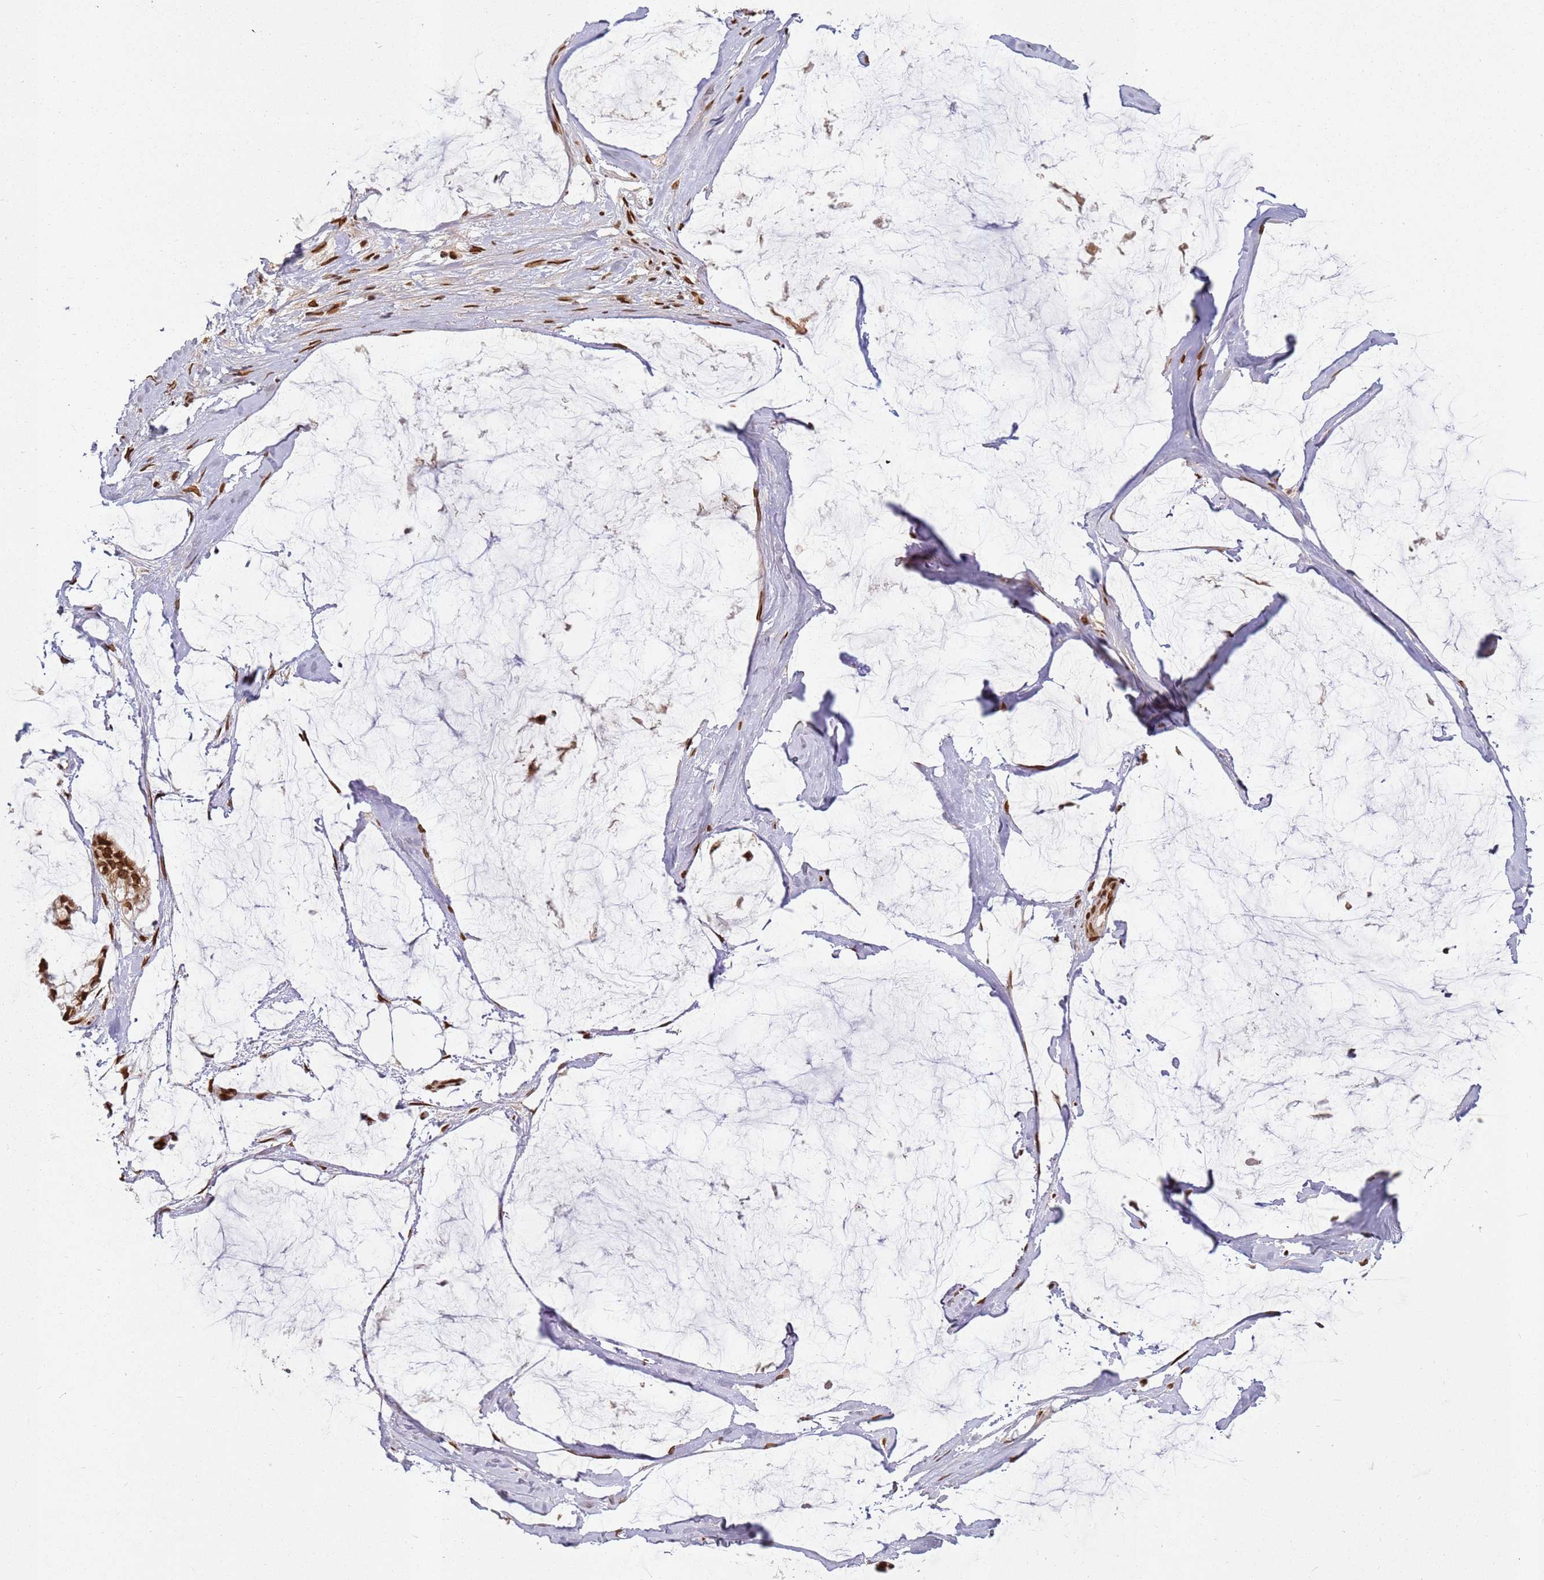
{"staining": {"intensity": "strong", "quantity": ">75%", "location": "nuclear"}, "tissue": "ovarian cancer", "cell_type": "Tumor cells", "image_type": "cancer", "snomed": [{"axis": "morphology", "description": "Cystadenocarcinoma, mucinous, NOS"}, {"axis": "topography", "description": "Ovary"}], "caption": "Immunohistochemistry (IHC) histopathology image of neoplastic tissue: mucinous cystadenocarcinoma (ovarian) stained using immunohistochemistry (IHC) exhibits high levels of strong protein expression localized specifically in the nuclear of tumor cells, appearing as a nuclear brown color.", "gene": "TENT4A", "patient": {"sex": "female", "age": 39}}